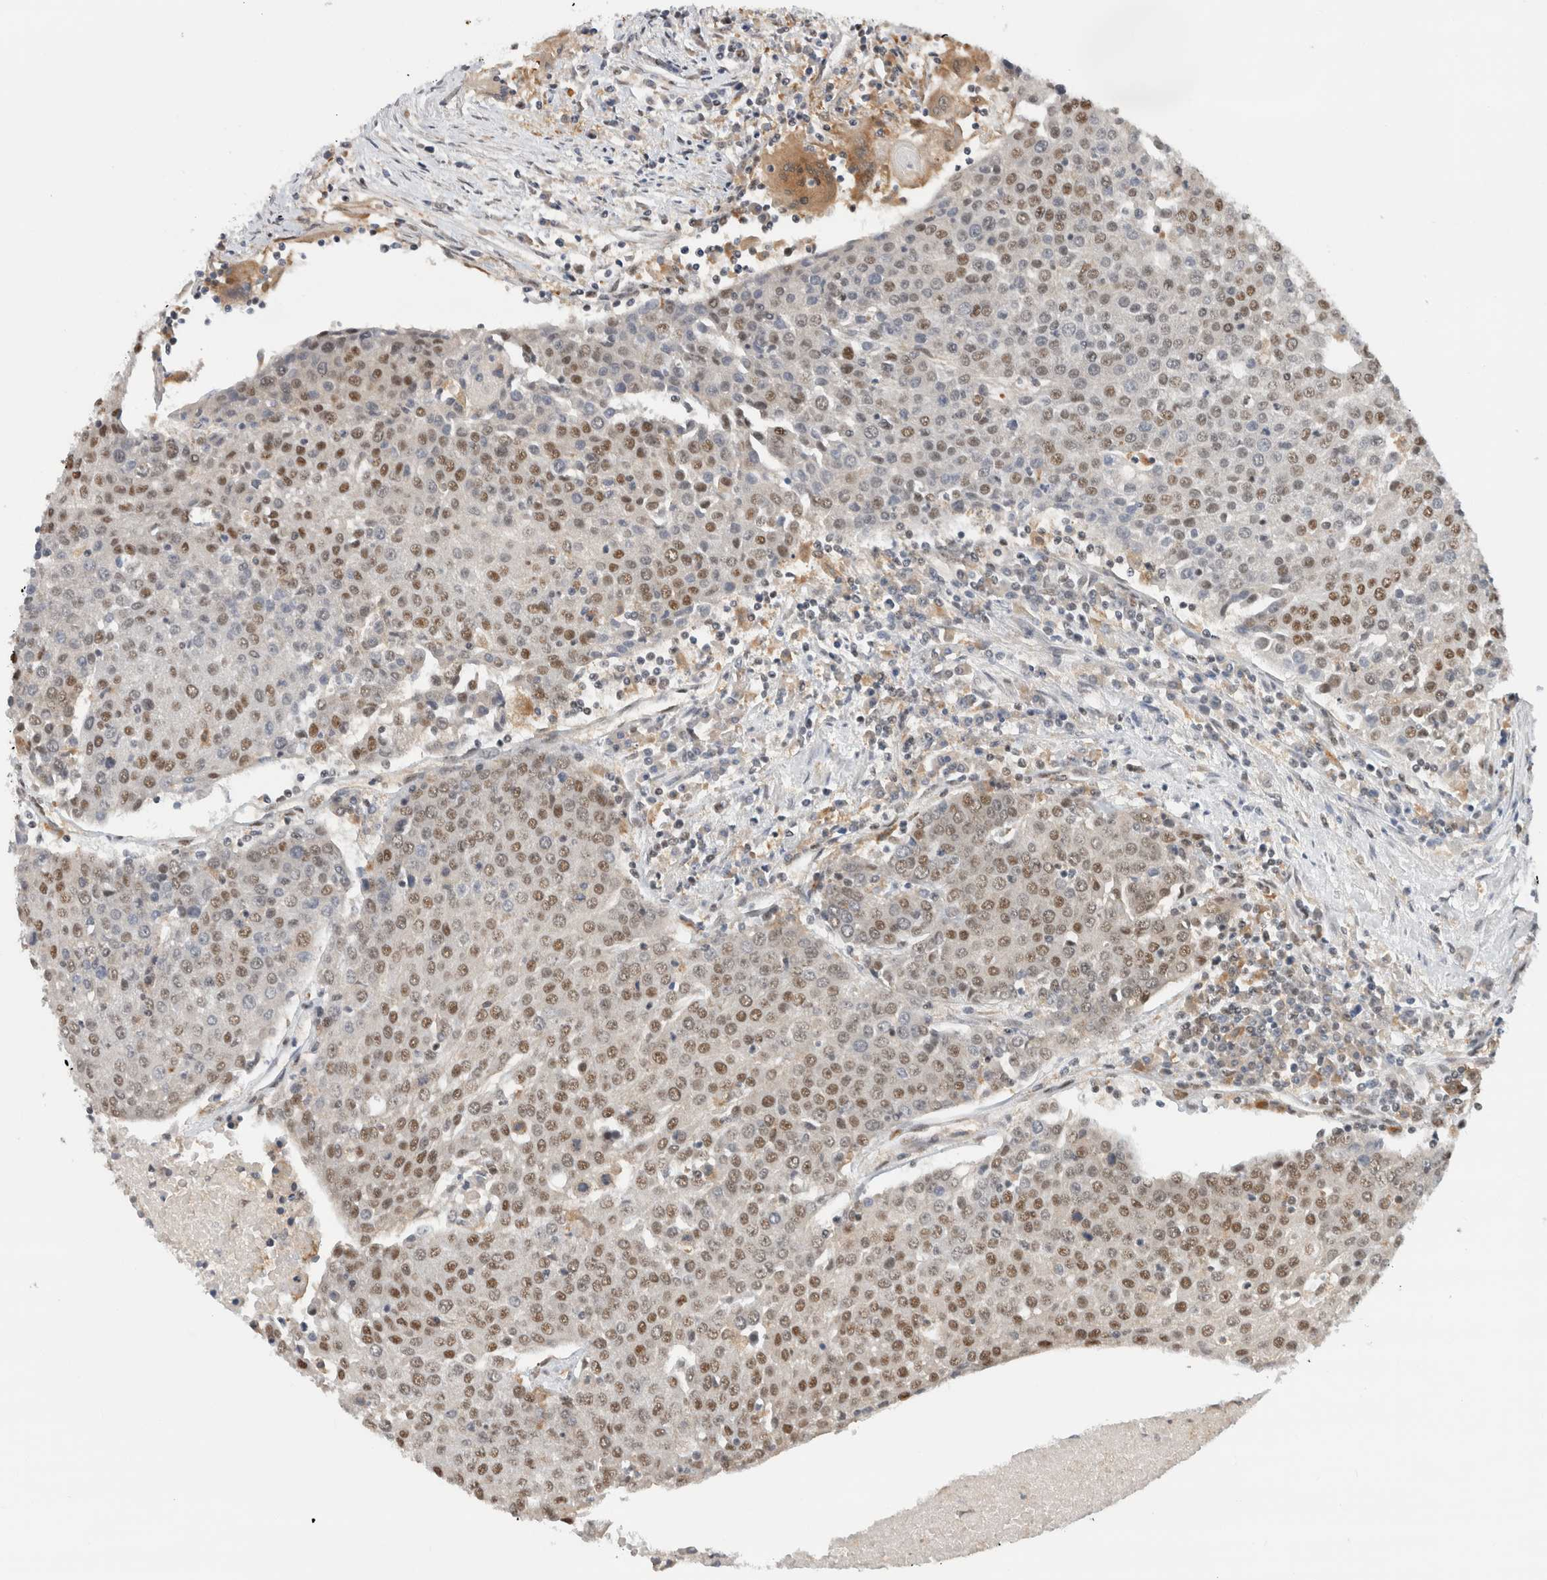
{"staining": {"intensity": "moderate", "quantity": "25%-75%", "location": "nuclear"}, "tissue": "urothelial cancer", "cell_type": "Tumor cells", "image_type": "cancer", "snomed": [{"axis": "morphology", "description": "Urothelial carcinoma, High grade"}, {"axis": "topography", "description": "Urinary bladder"}], "caption": "Human urothelial cancer stained with a brown dye displays moderate nuclear positive expression in about 25%-75% of tumor cells.", "gene": "NCAPG2", "patient": {"sex": "female", "age": 85}}